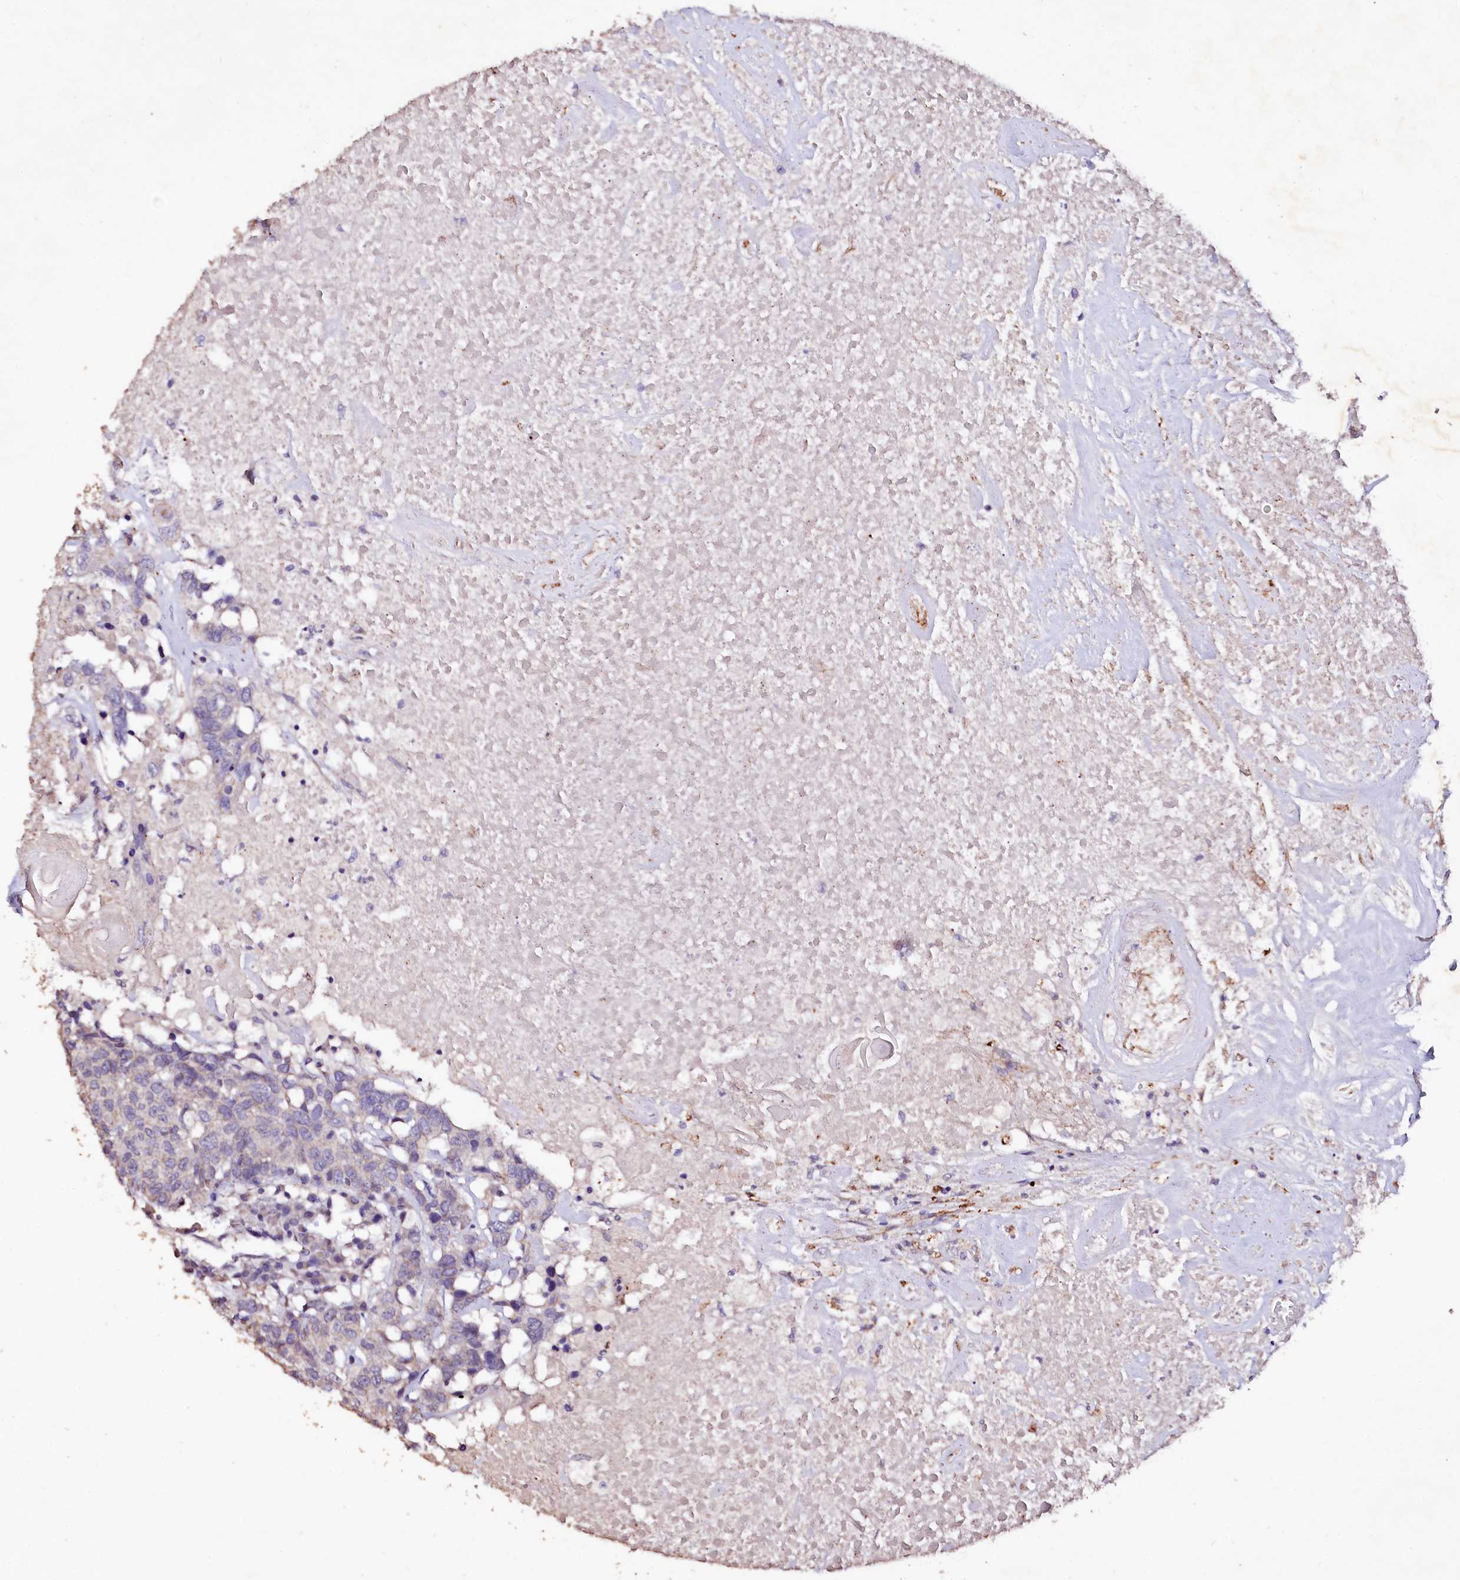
{"staining": {"intensity": "negative", "quantity": "none", "location": "none"}, "tissue": "head and neck cancer", "cell_type": "Tumor cells", "image_type": "cancer", "snomed": [{"axis": "morphology", "description": "Squamous cell carcinoma, NOS"}, {"axis": "topography", "description": "Head-Neck"}], "caption": "Immunohistochemical staining of squamous cell carcinoma (head and neck) displays no significant expression in tumor cells. Brightfield microscopy of IHC stained with DAB (brown) and hematoxylin (blue), captured at high magnification.", "gene": "VPS36", "patient": {"sex": "male", "age": 66}}